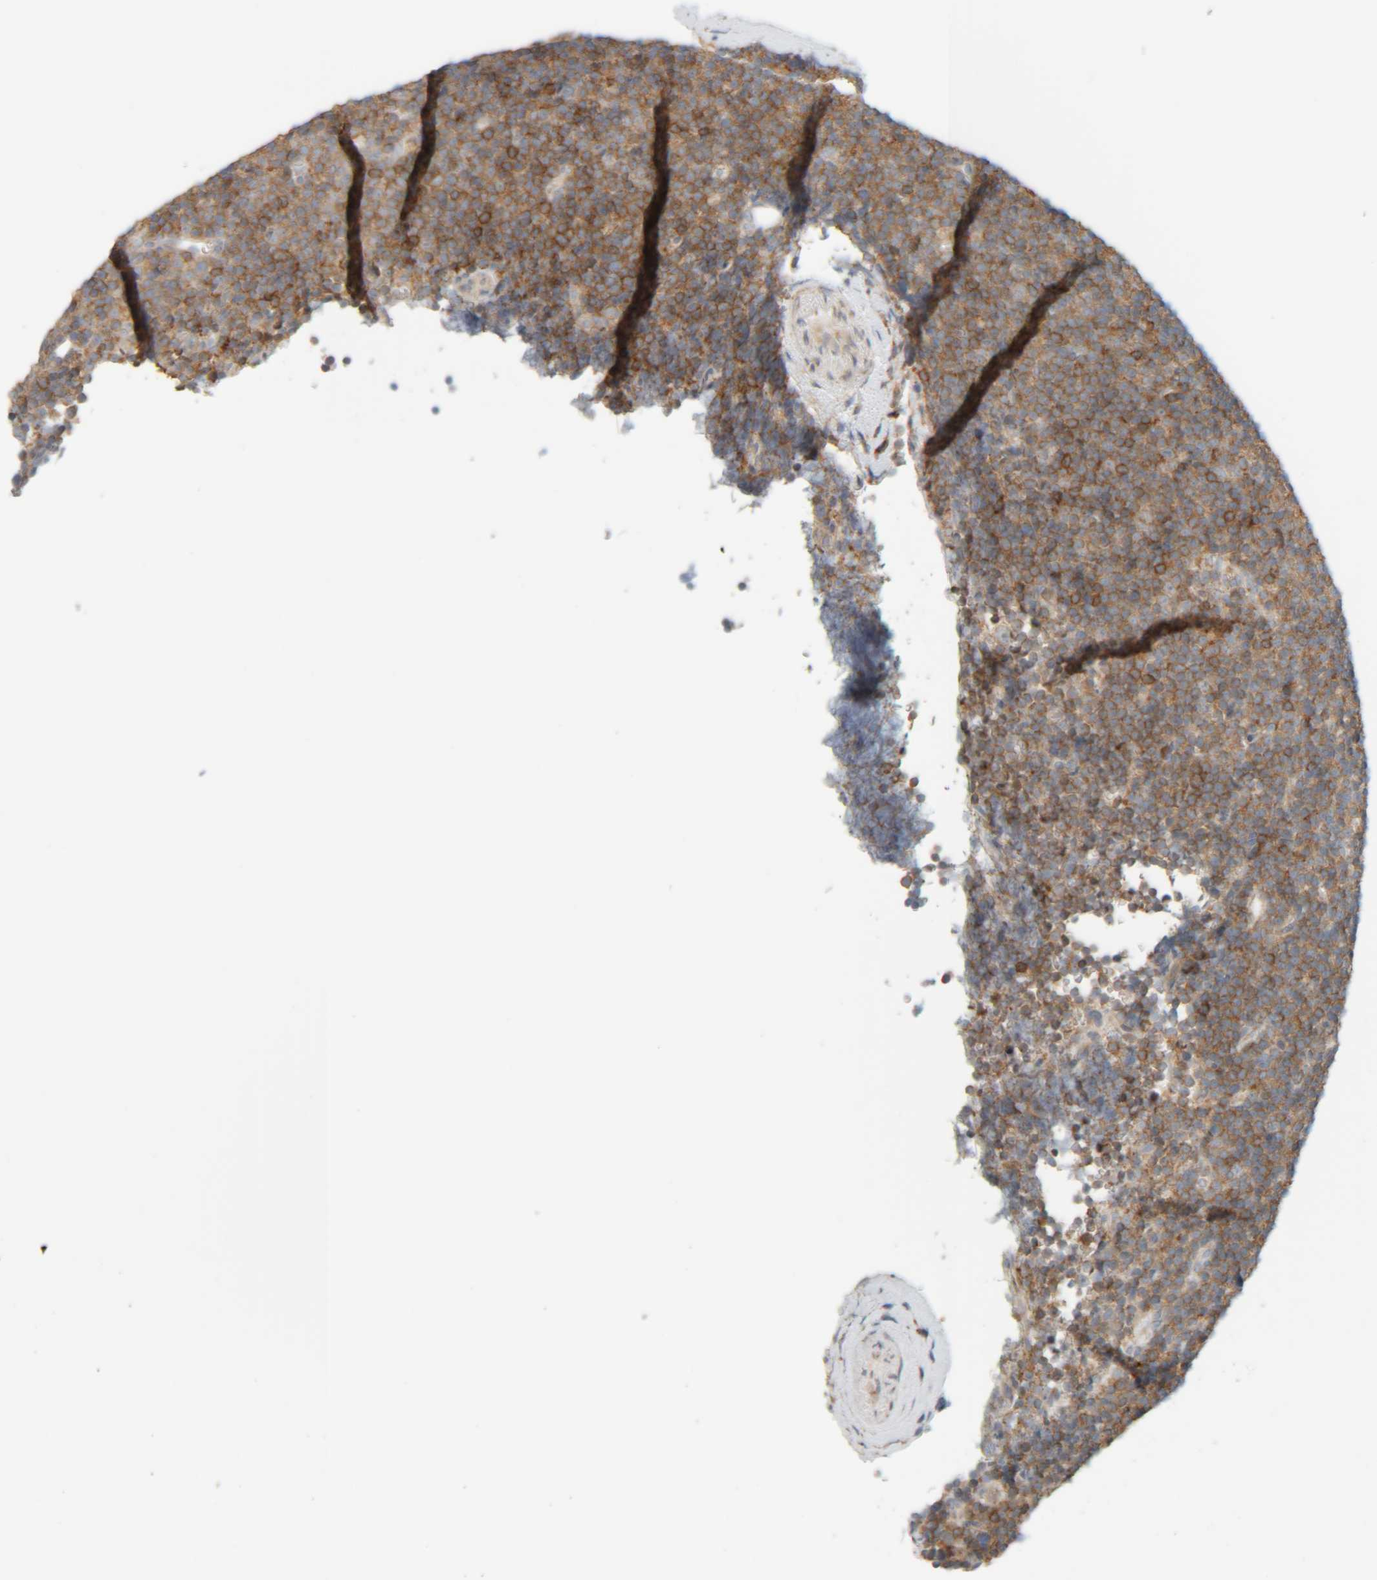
{"staining": {"intensity": "moderate", "quantity": ">75%", "location": "cytoplasmic/membranous"}, "tissue": "lymphoma", "cell_type": "Tumor cells", "image_type": "cancer", "snomed": [{"axis": "morphology", "description": "Malignant lymphoma, non-Hodgkin's type, Low grade"}, {"axis": "topography", "description": "Lymph node"}], "caption": "Protein staining shows moderate cytoplasmic/membranous positivity in approximately >75% of tumor cells in low-grade malignant lymphoma, non-Hodgkin's type.", "gene": "CCDC57", "patient": {"sex": "female", "age": 67}}